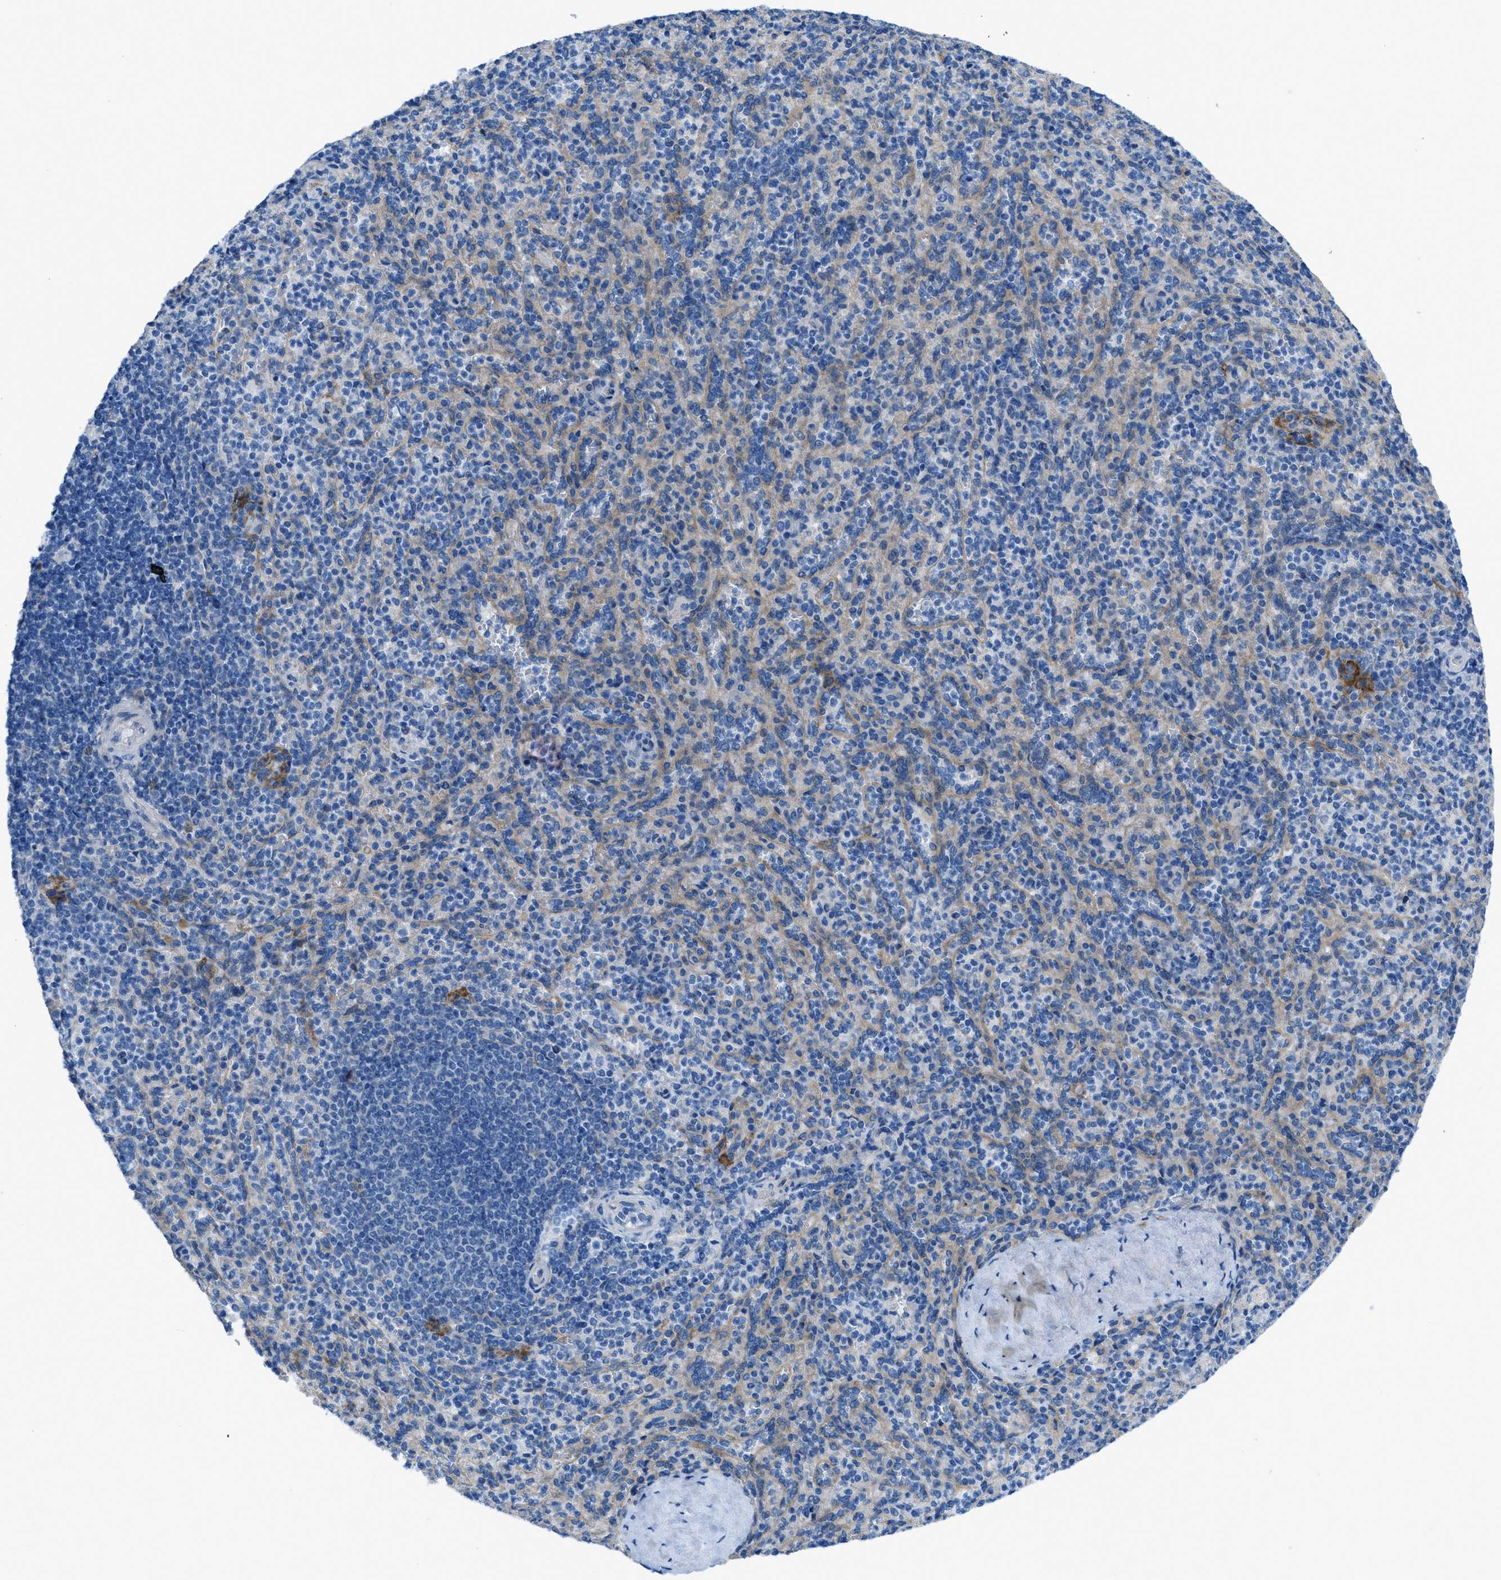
{"staining": {"intensity": "negative", "quantity": "none", "location": "none"}, "tissue": "spleen", "cell_type": "Cells in red pulp", "image_type": "normal", "snomed": [{"axis": "morphology", "description": "Normal tissue, NOS"}, {"axis": "topography", "description": "Spleen"}], "caption": "Immunohistochemical staining of unremarkable human spleen shows no significant expression in cells in red pulp. (DAB immunohistochemistry (IHC) with hematoxylin counter stain).", "gene": "EGFR", "patient": {"sex": "male", "age": 36}}